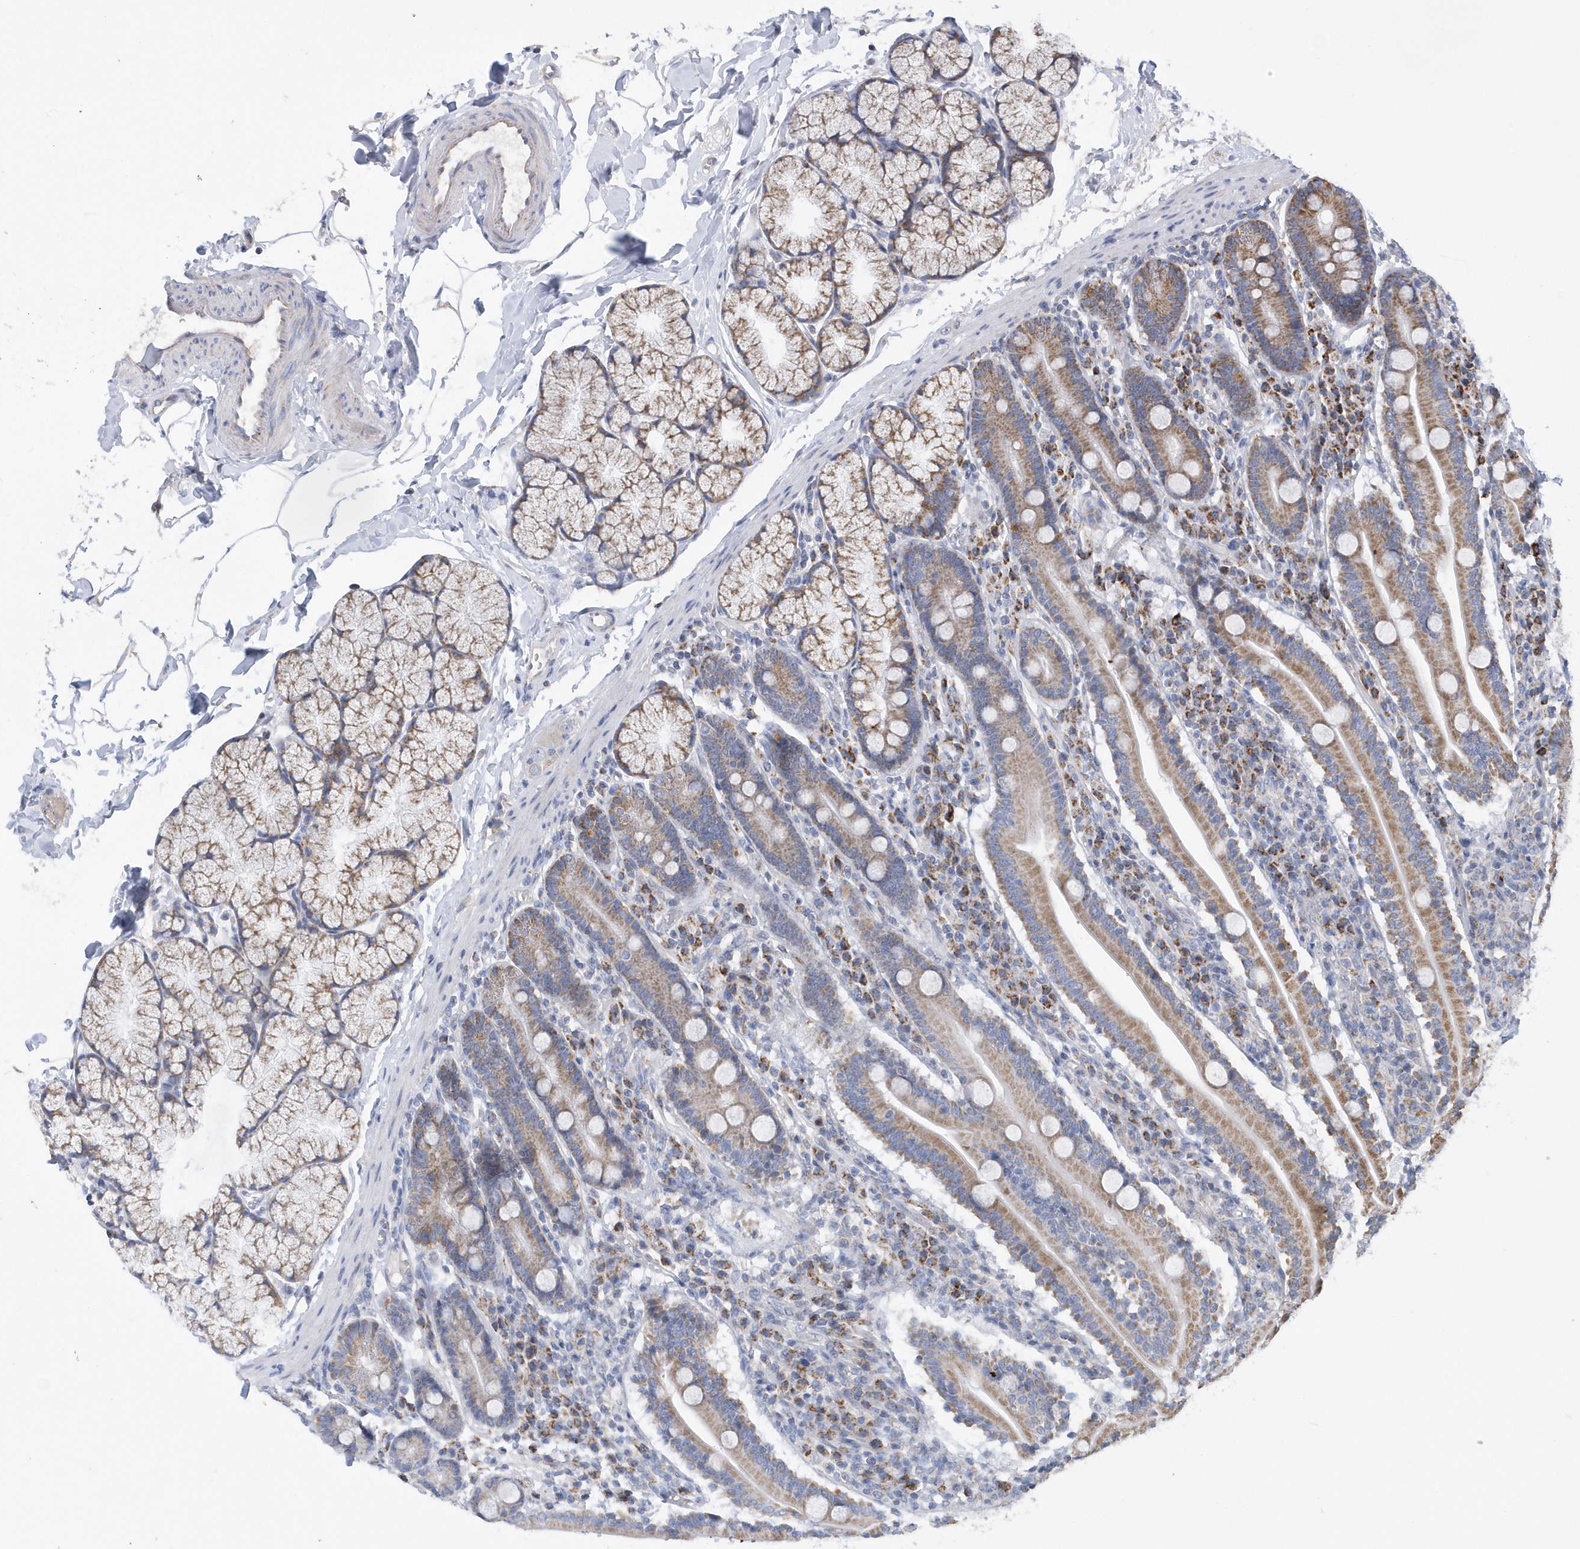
{"staining": {"intensity": "moderate", "quantity": ">75%", "location": "cytoplasmic/membranous"}, "tissue": "duodenum", "cell_type": "Glandular cells", "image_type": "normal", "snomed": [{"axis": "morphology", "description": "Normal tissue, NOS"}, {"axis": "topography", "description": "Duodenum"}], "caption": "About >75% of glandular cells in normal duodenum exhibit moderate cytoplasmic/membranous protein expression as visualized by brown immunohistochemical staining.", "gene": "VWA5B2", "patient": {"sex": "male", "age": 35}}